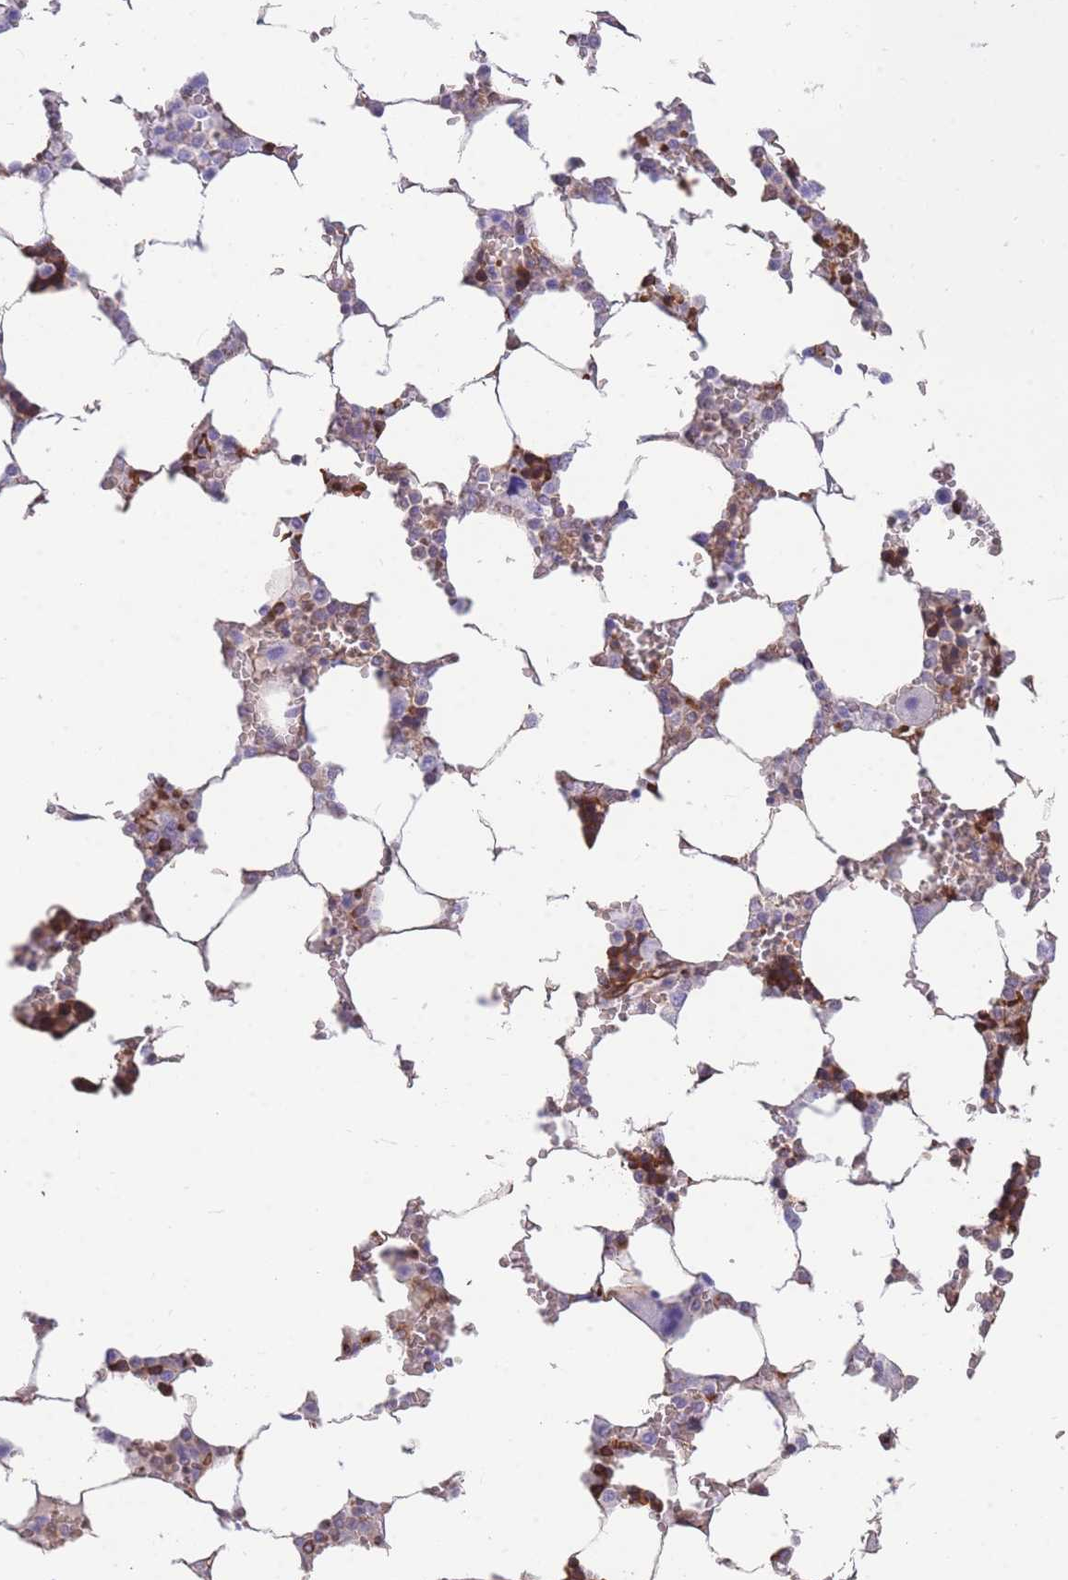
{"staining": {"intensity": "moderate", "quantity": "25%-75%", "location": "cytoplasmic/membranous"}, "tissue": "bone marrow", "cell_type": "Hematopoietic cells", "image_type": "normal", "snomed": [{"axis": "morphology", "description": "Normal tissue, NOS"}, {"axis": "topography", "description": "Bone marrow"}], "caption": "Immunohistochemical staining of normal bone marrow displays moderate cytoplasmic/membranous protein positivity in approximately 25%-75% of hematopoietic cells.", "gene": "ANKRD53", "patient": {"sex": "male", "age": 64}}